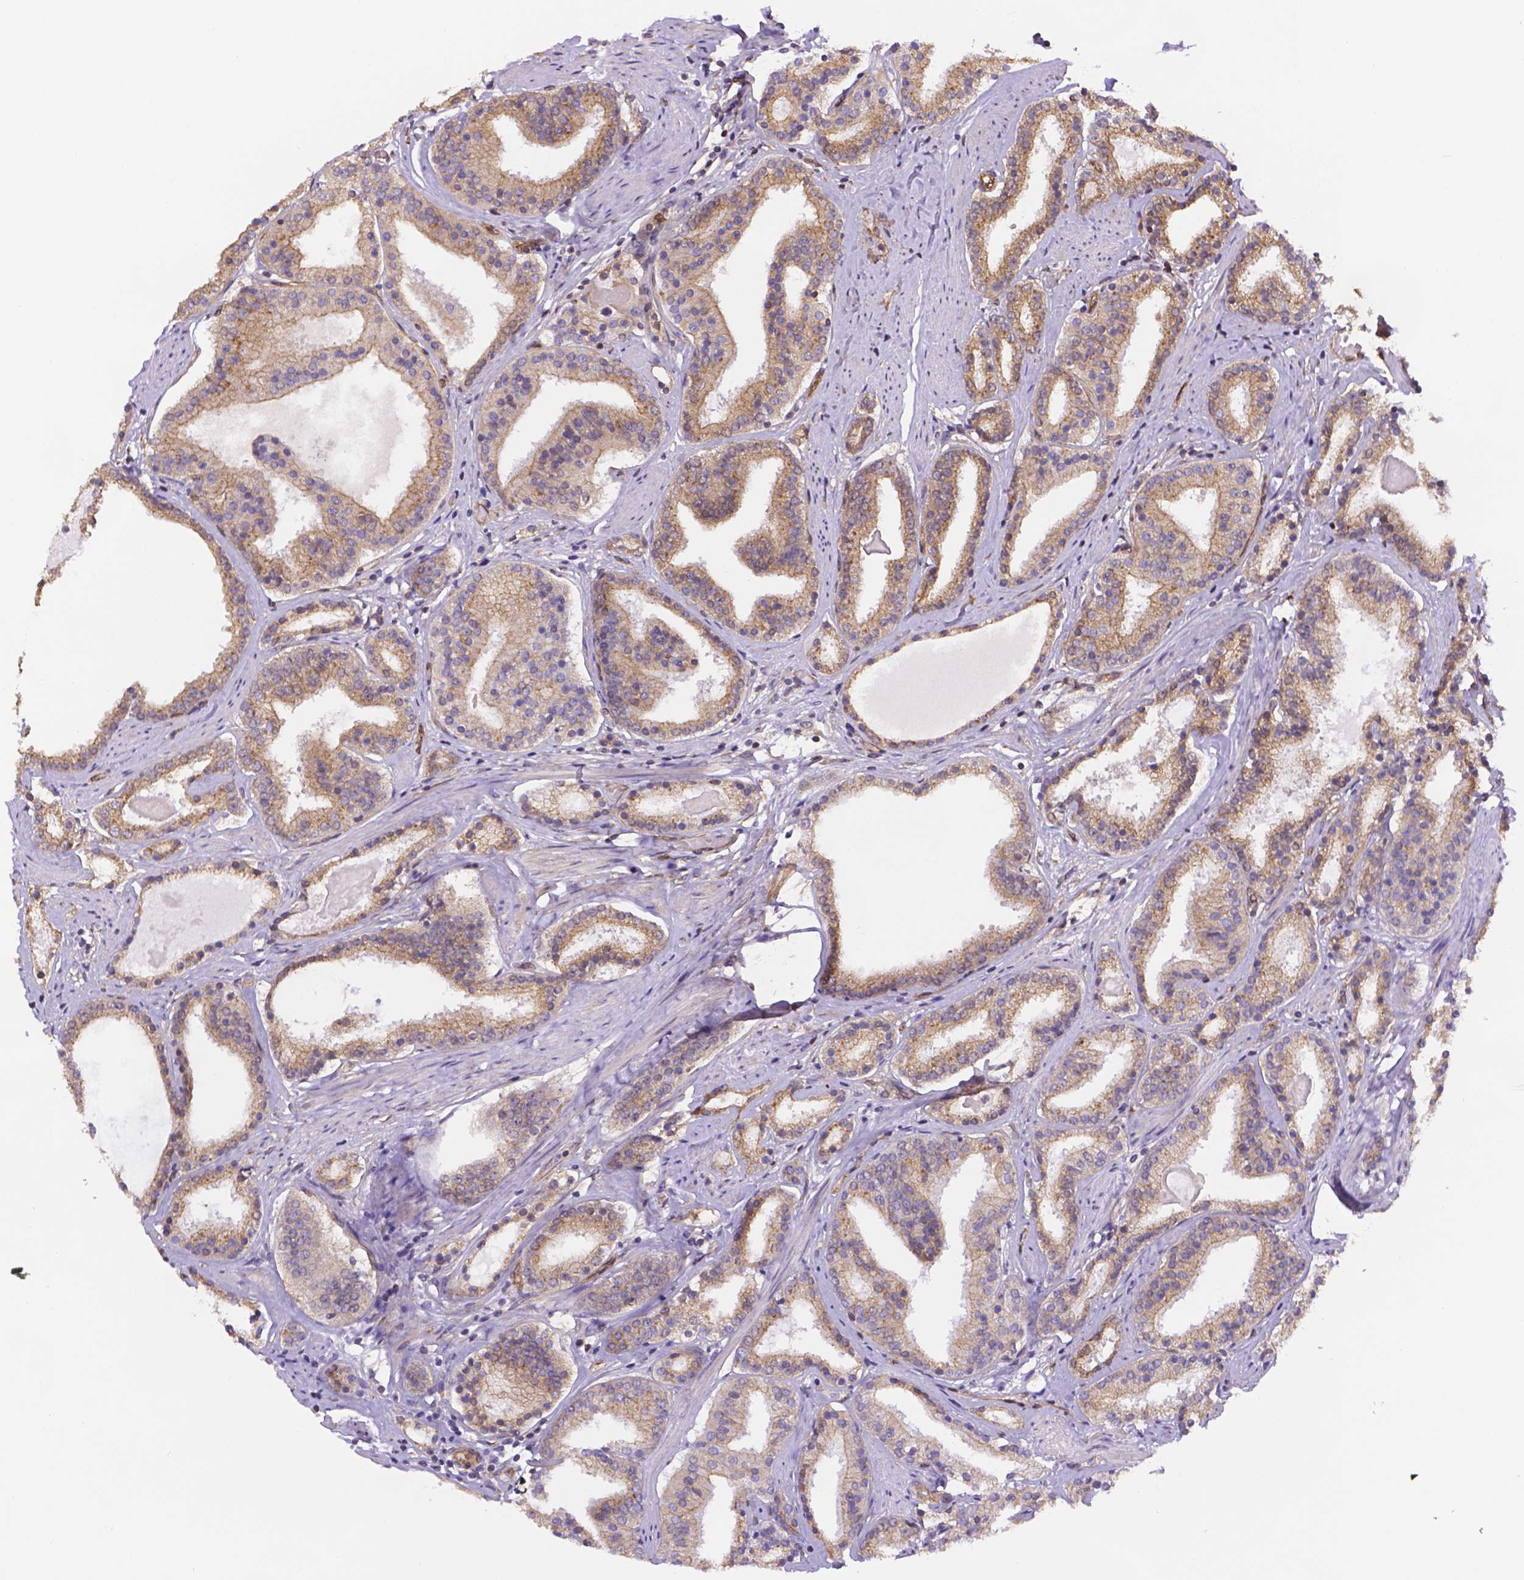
{"staining": {"intensity": "weak", "quantity": ">75%", "location": "cytoplasmic/membranous"}, "tissue": "prostate cancer", "cell_type": "Tumor cells", "image_type": "cancer", "snomed": [{"axis": "morphology", "description": "Adenocarcinoma, High grade"}, {"axis": "topography", "description": "Prostate"}], "caption": "A brown stain shows weak cytoplasmic/membranous expression of a protein in prostate cancer tumor cells.", "gene": "YAP1", "patient": {"sex": "male", "age": 63}}